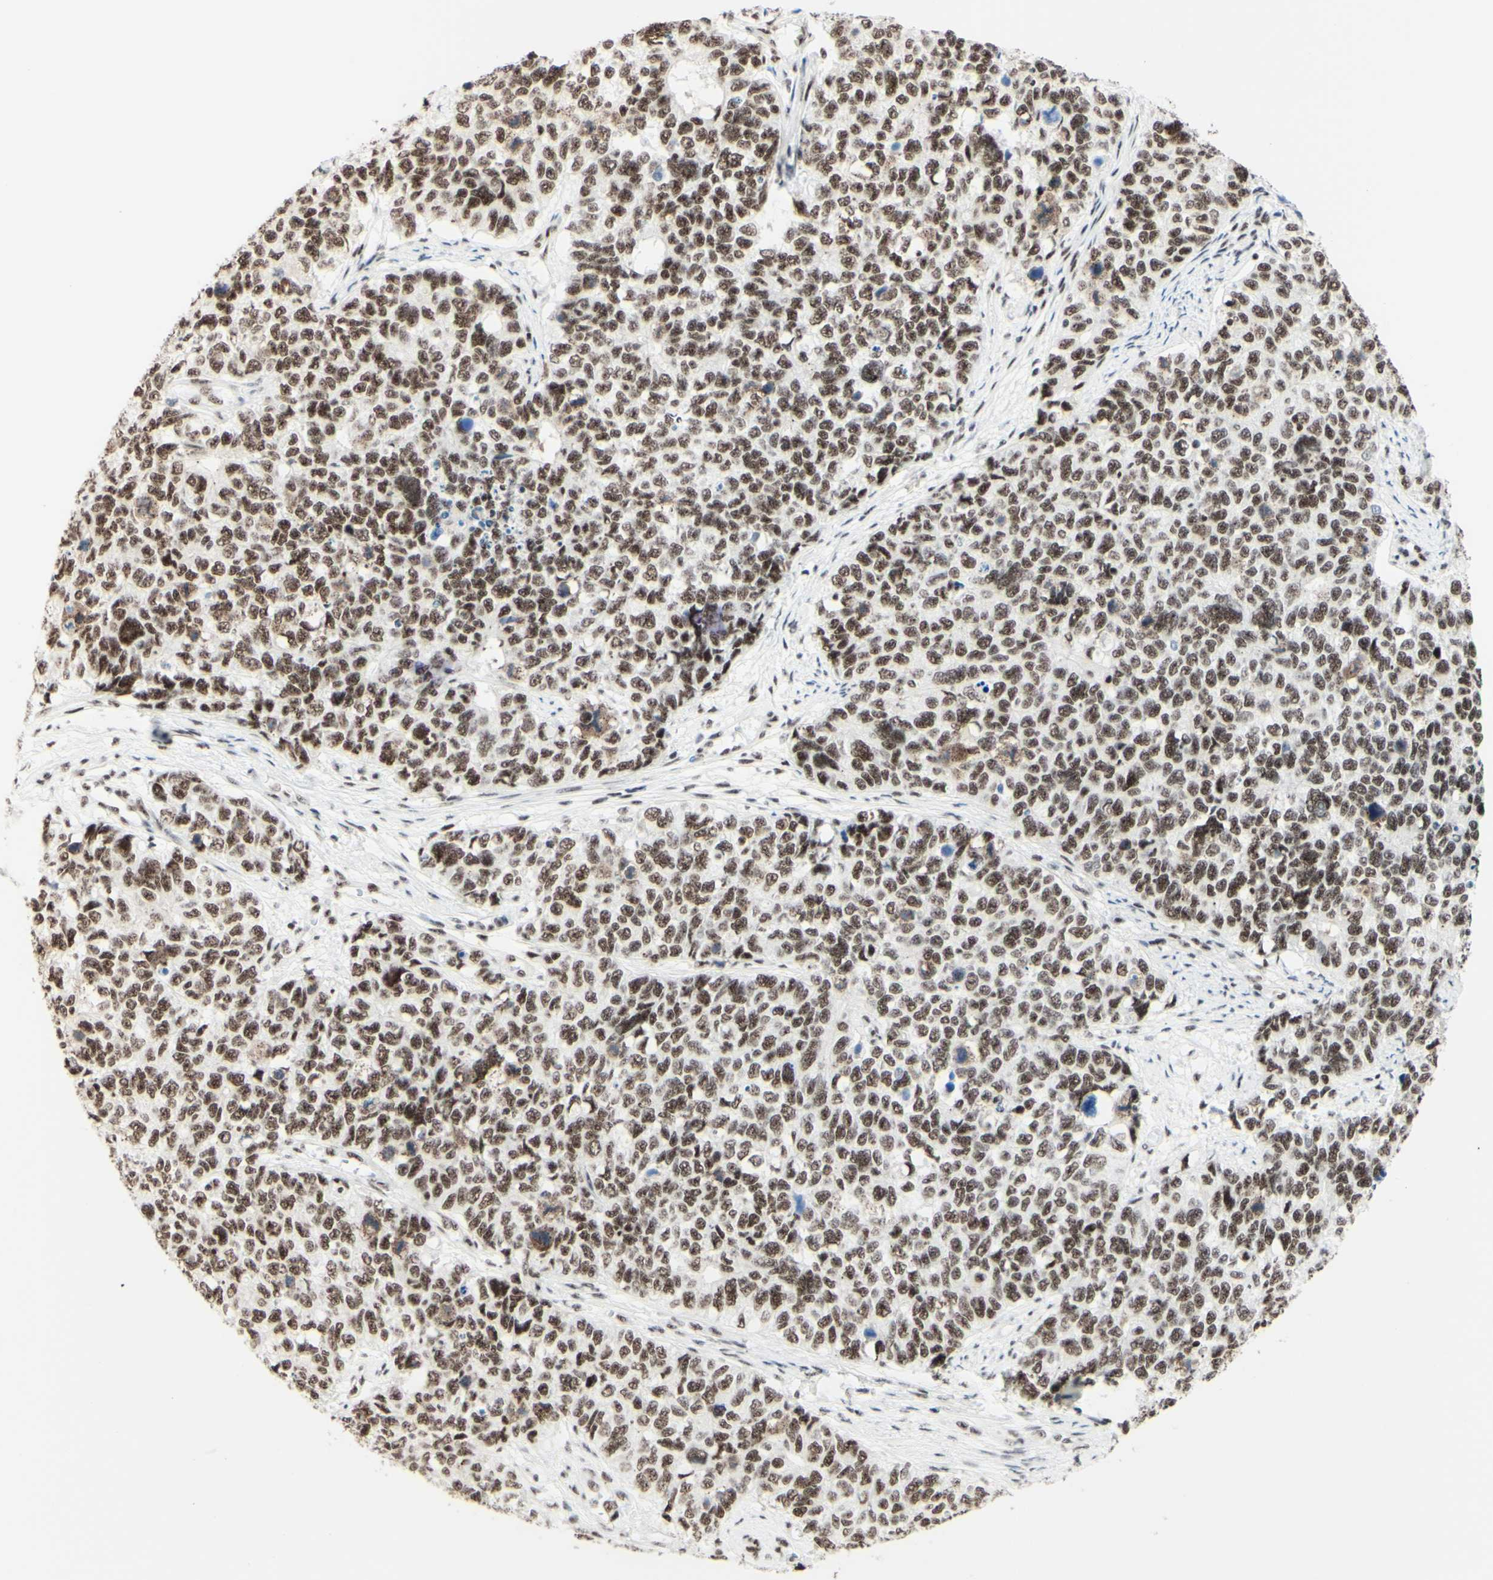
{"staining": {"intensity": "moderate", "quantity": "25%-75%", "location": "nuclear"}, "tissue": "cervical cancer", "cell_type": "Tumor cells", "image_type": "cancer", "snomed": [{"axis": "morphology", "description": "Squamous cell carcinoma, NOS"}, {"axis": "topography", "description": "Cervix"}], "caption": "The immunohistochemical stain shows moderate nuclear staining in tumor cells of cervical squamous cell carcinoma tissue.", "gene": "WTAP", "patient": {"sex": "female", "age": 63}}